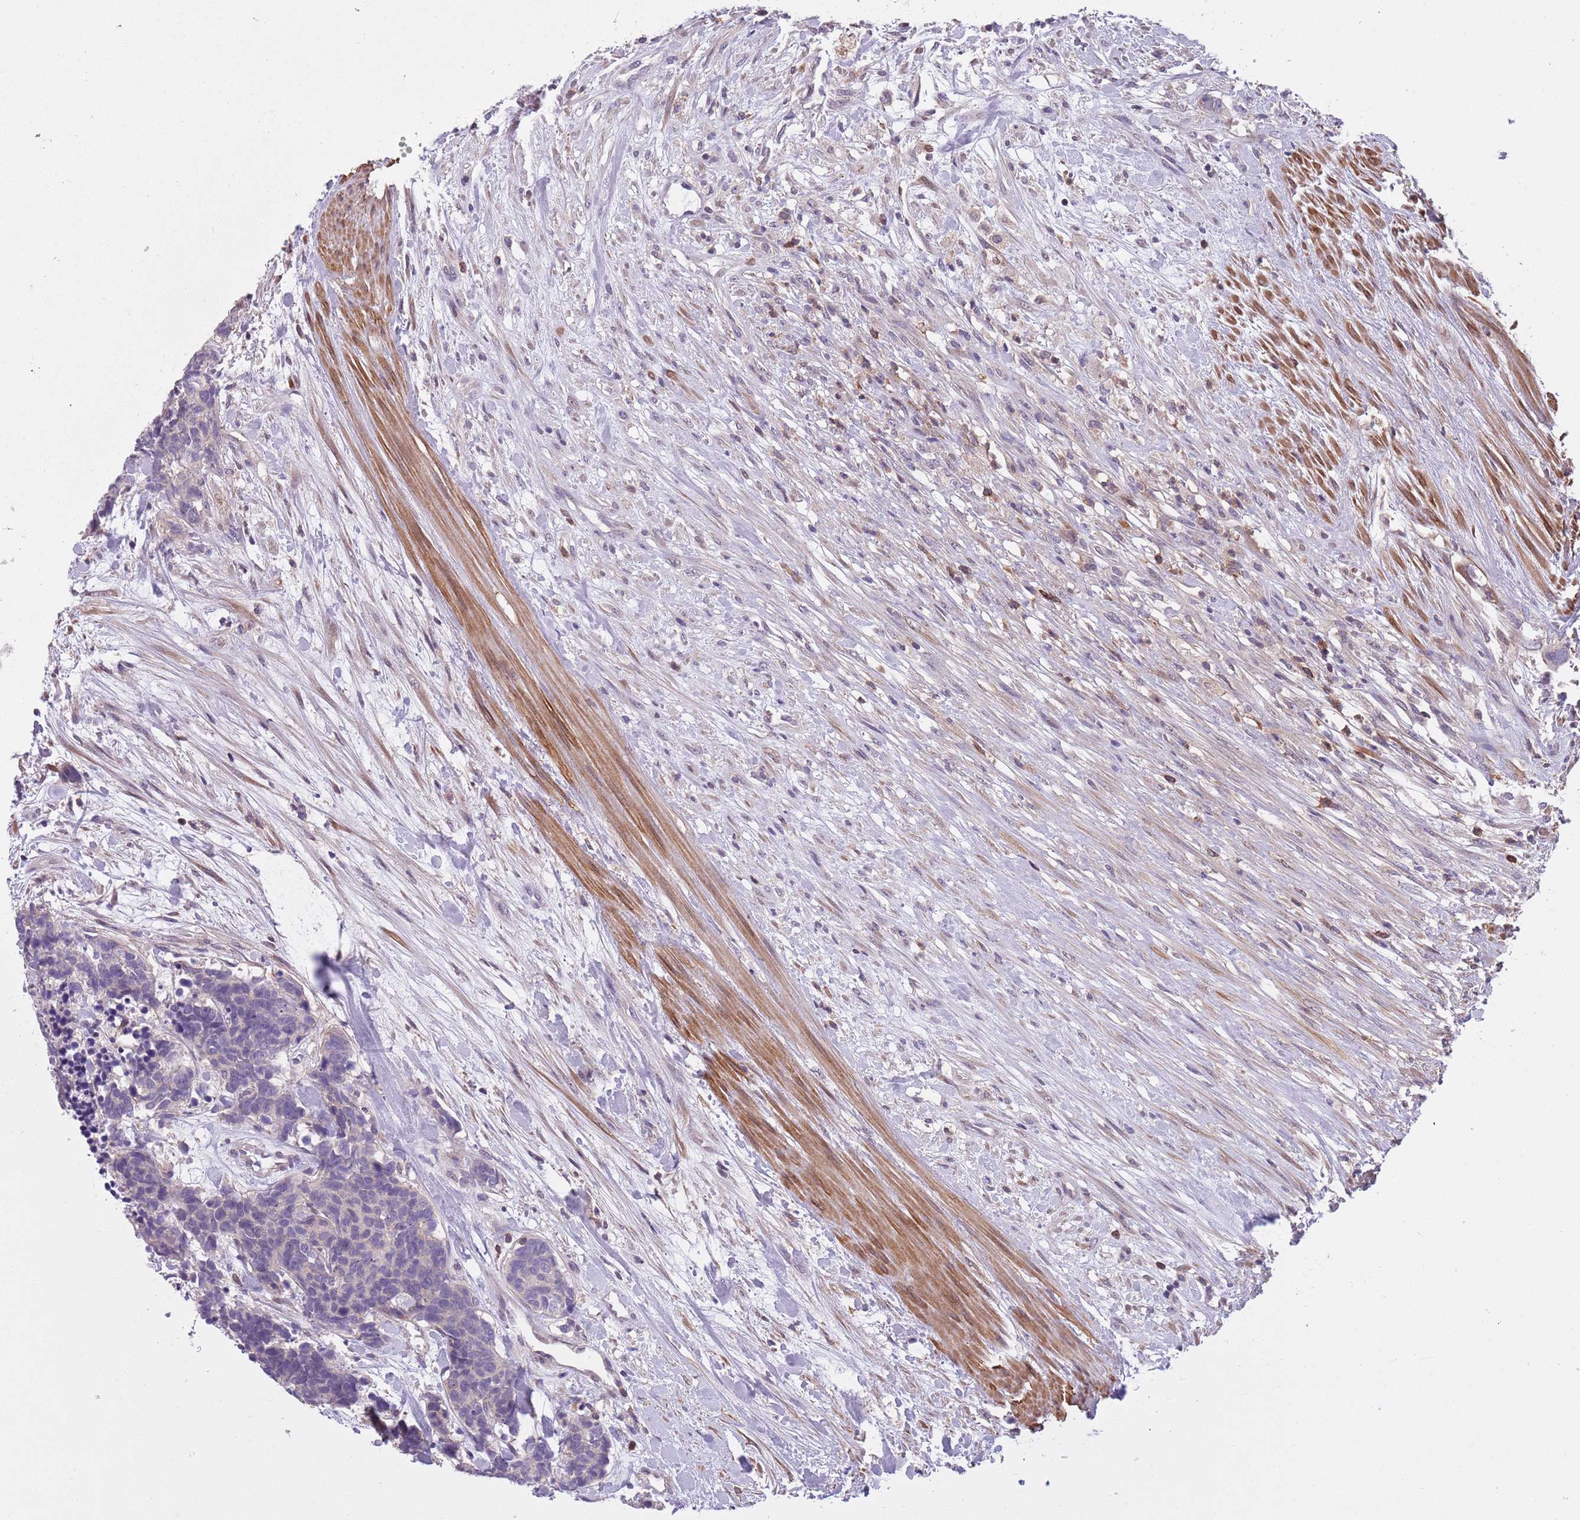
{"staining": {"intensity": "negative", "quantity": "none", "location": "none"}, "tissue": "carcinoid", "cell_type": "Tumor cells", "image_type": "cancer", "snomed": [{"axis": "morphology", "description": "Carcinoma, NOS"}, {"axis": "morphology", "description": "Carcinoid, malignant, NOS"}, {"axis": "topography", "description": "Prostate"}], "caption": "IHC of carcinoma displays no expression in tumor cells.", "gene": "JAML", "patient": {"sex": "male", "age": 57}}